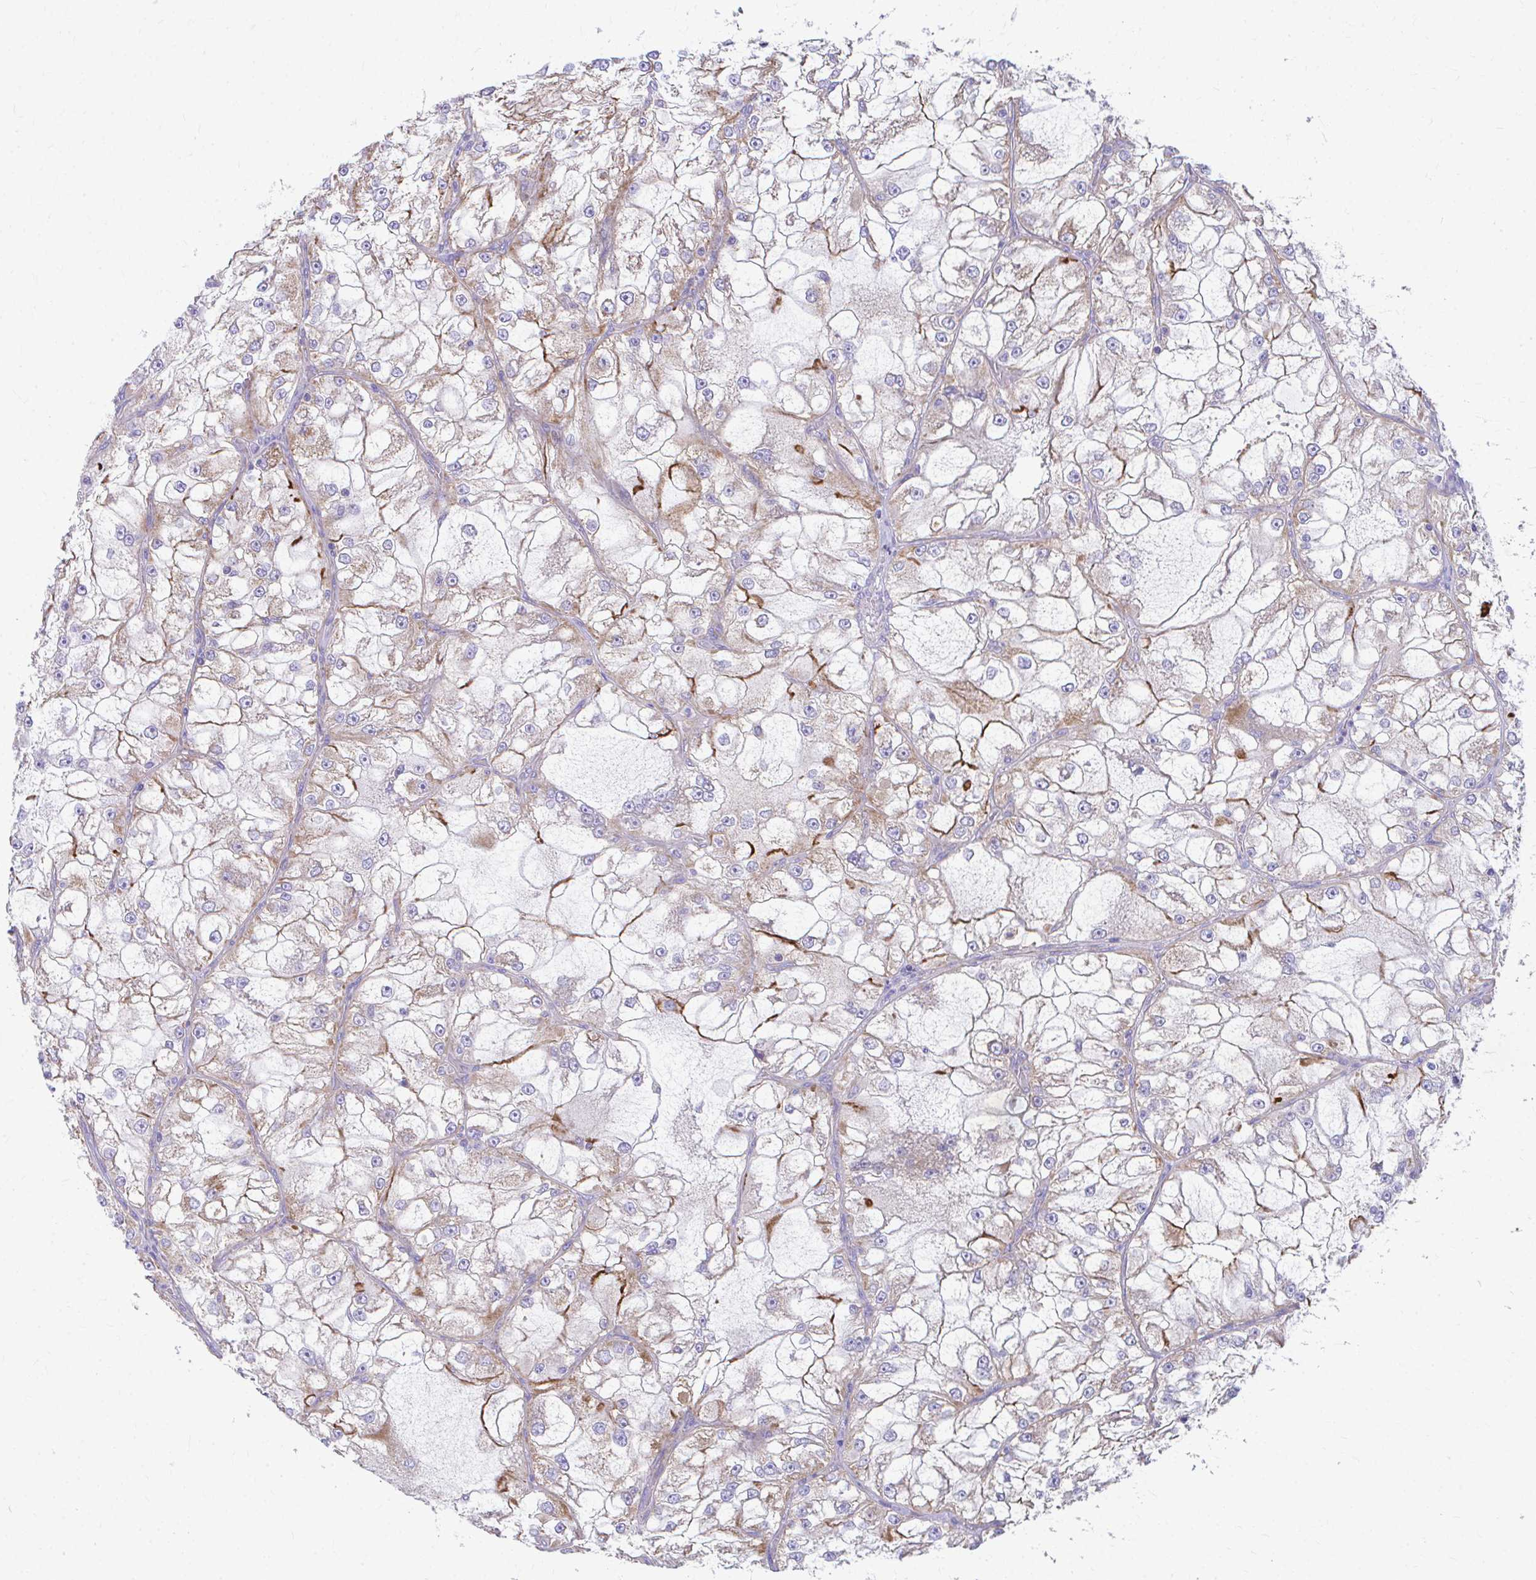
{"staining": {"intensity": "moderate", "quantity": "25%-75%", "location": "cytoplasmic/membranous"}, "tissue": "renal cancer", "cell_type": "Tumor cells", "image_type": "cancer", "snomed": [{"axis": "morphology", "description": "Adenocarcinoma, NOS"}, {"axis": "topography", "description": "Kidney"}], "caption": "An immunohistochemistry (IHC) histopathology image of neoplastic tissue is shown. Protein staining in brown shows moderate cytoplasmic/membranous positivity in renal adenocarcinoma within tumor cells.", "gene": "MRPL19", "patient": {"sex": "female", "age": 72}}